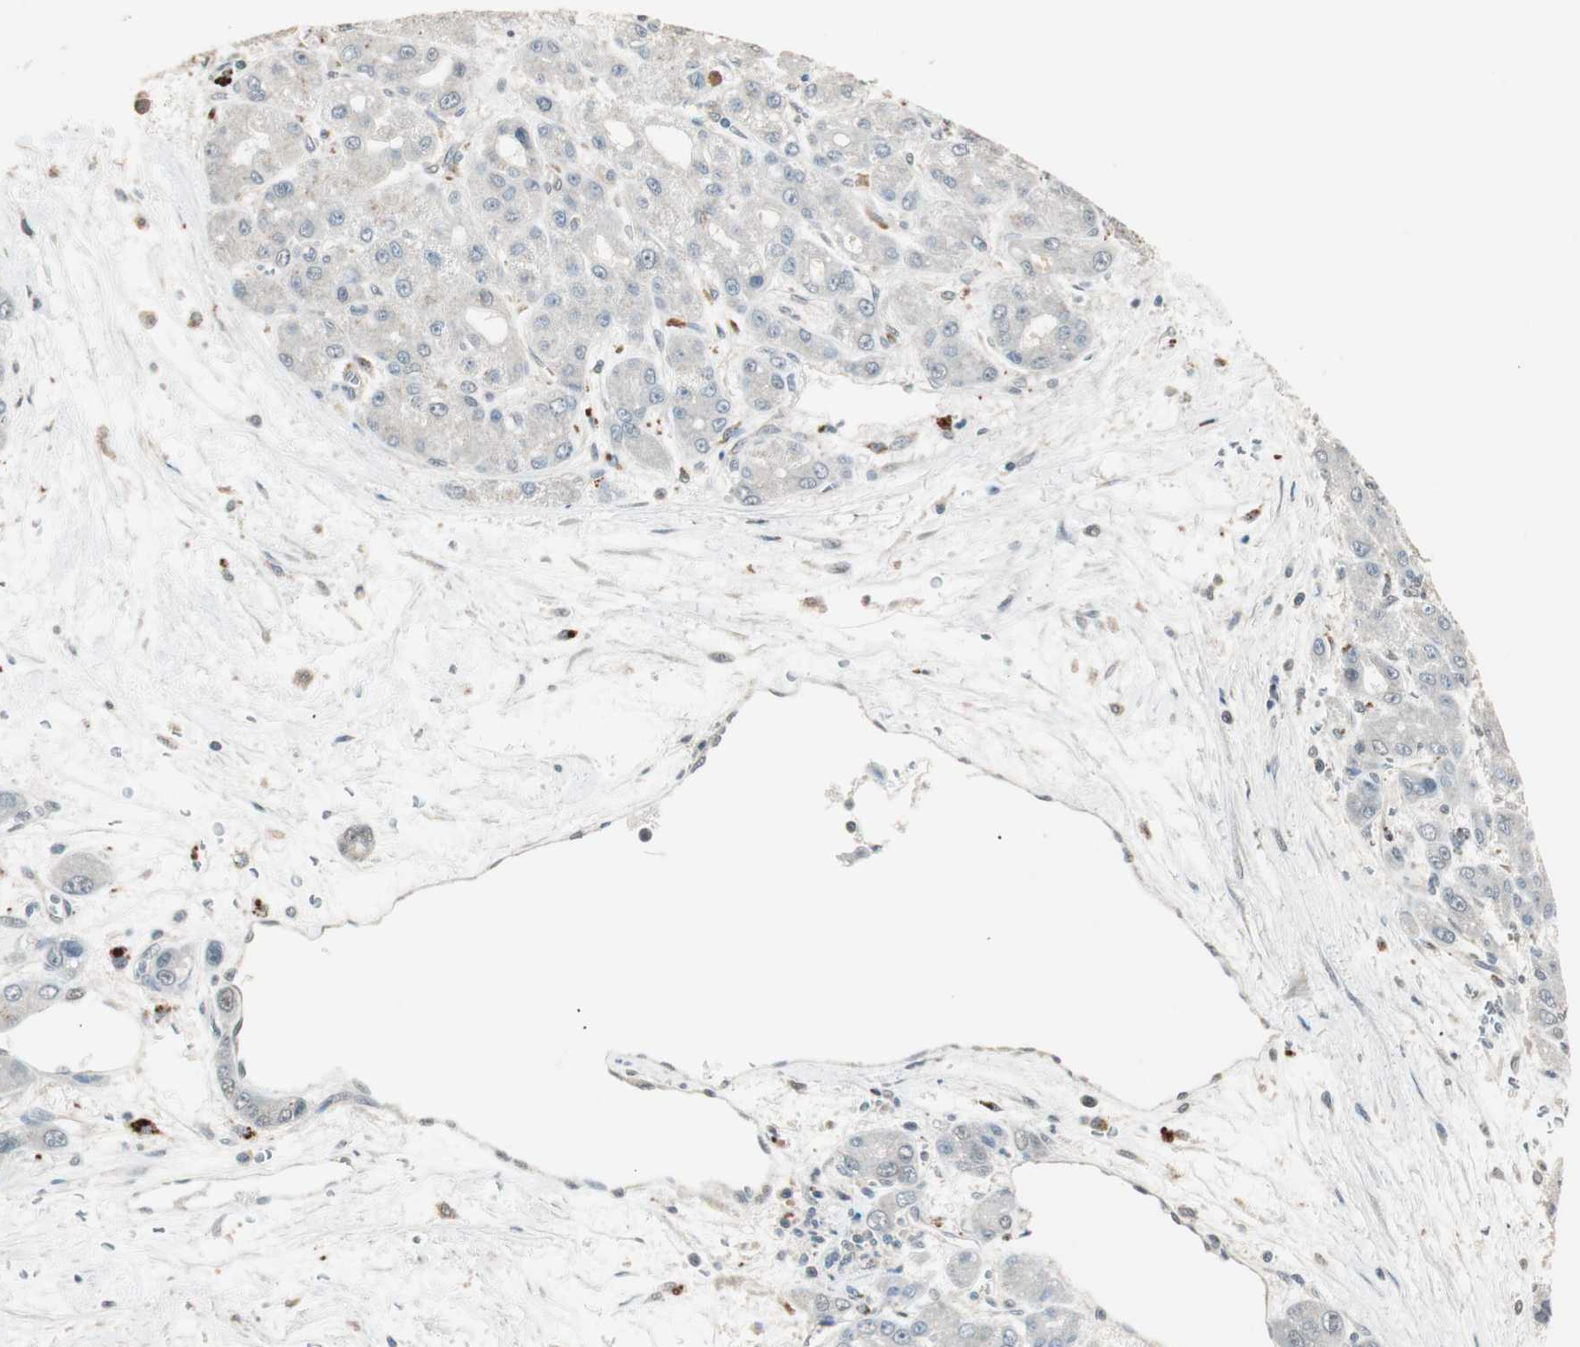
{"staining": {"intensity": "negative", "quantity": "none", "location": "none"}, "tissue": "liver cancer", "cell_type": "Tumor cells", "image_type": "cancer", "snomed": [{"axis": "morphology", "description": "Carcinoma, Hepatocellular, NOS"}, {"axis": "topography", "description": "Liver"}], "caption": "Protein analysis of liver hepatocellular carcinoma displays no significant expression in tumor cells.", "gene": "USP5", "patient": {"sex": "male", "age": 55}}